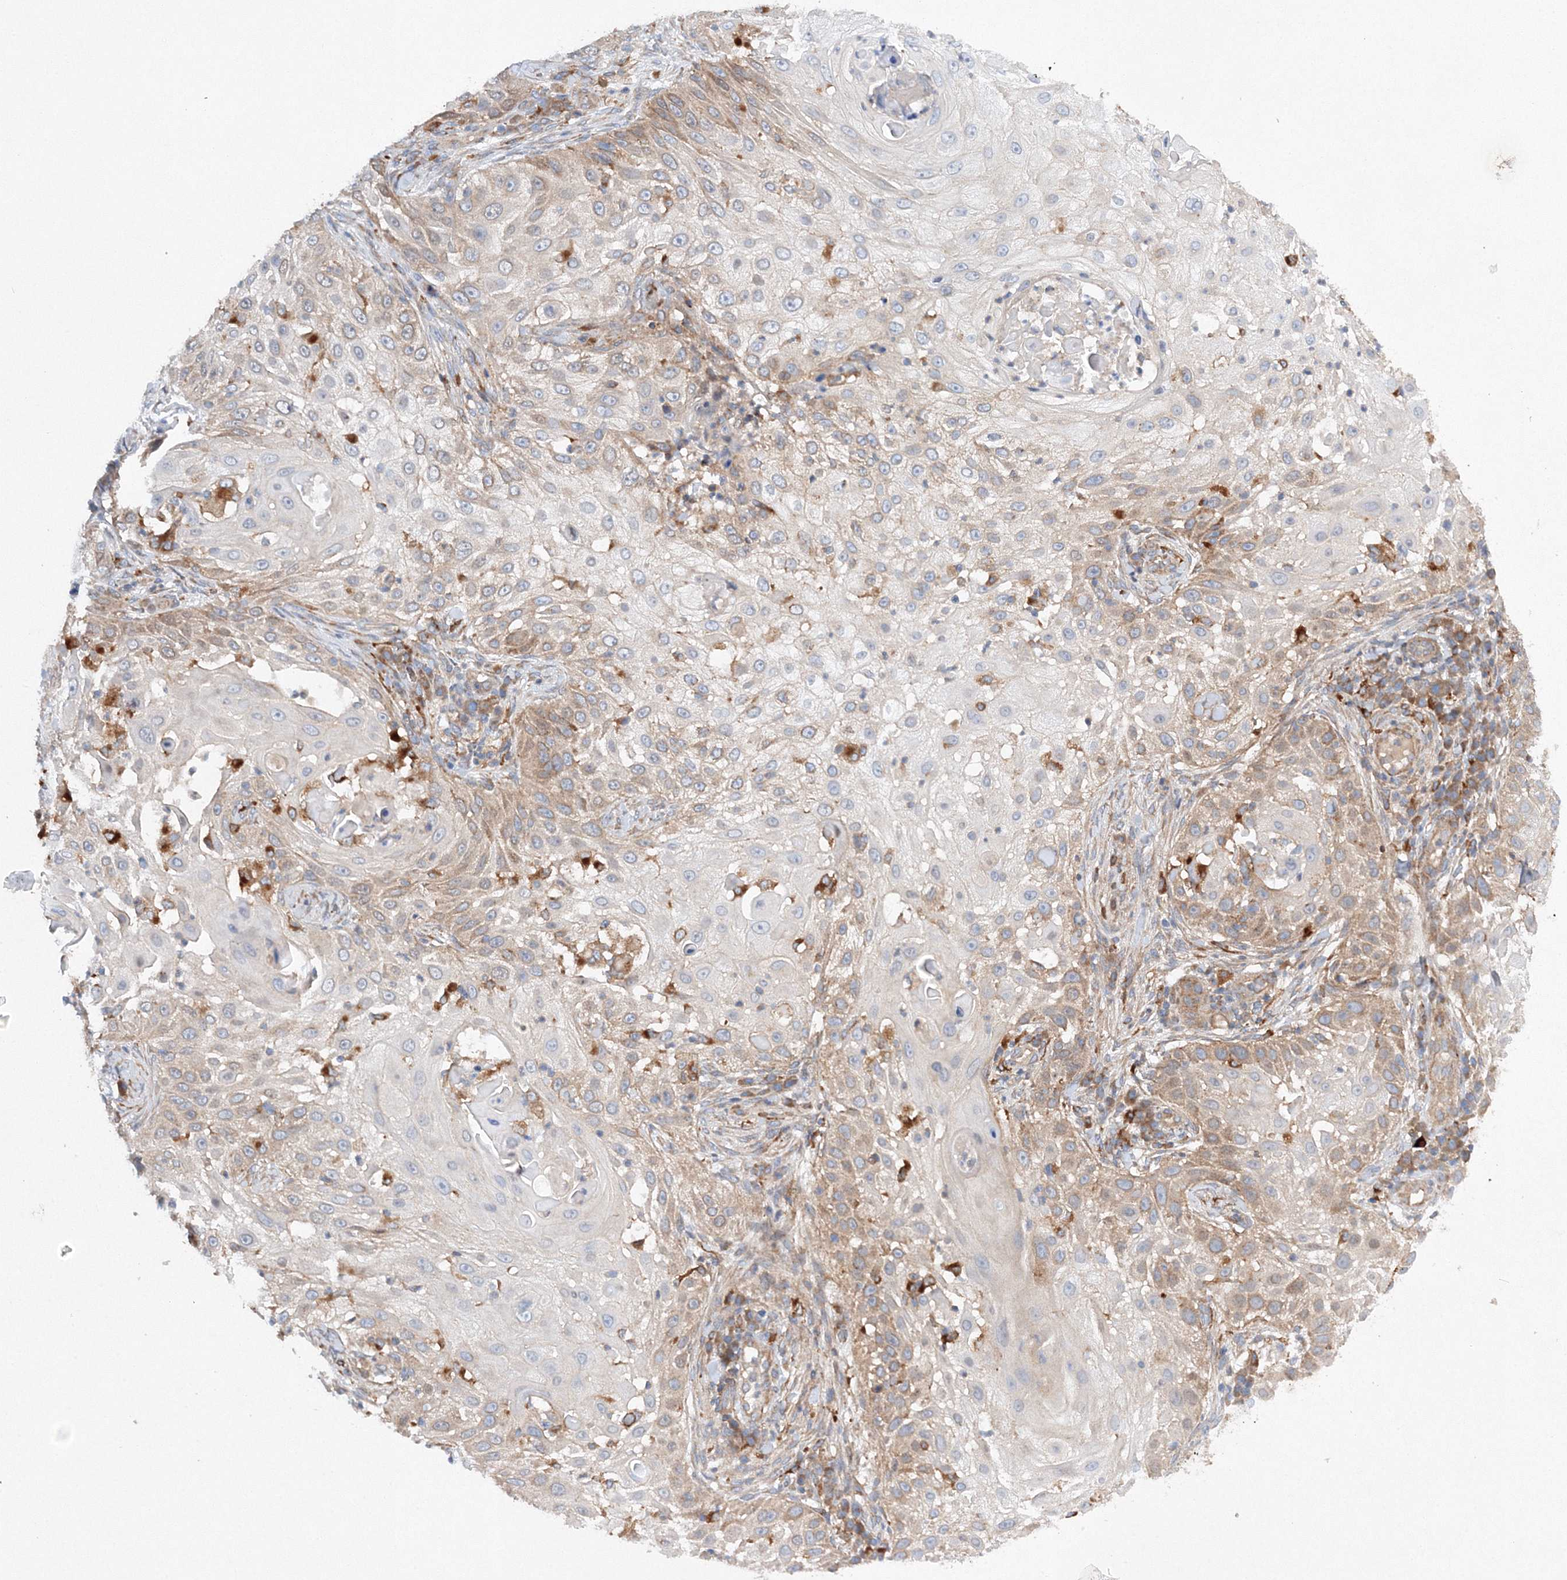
{"staining": {"intensity": "weak", "quantity": "25%-75%", "location": "cytoplasmic/membranous"}, "tissue": "skin cancer", "cell_type": "Tumor cells", "image_type": "cancer", "snomed": [{"axis": "morphology", "description": "Squamous cell carcinoma, NOS"}, {"axis": "topography", "description": "Skin"}], "caption": "Immunohistochemical staining of human skin cancer reveals weak cytoplasmic/membranous protein positivity in about 25%-75% of tumor cells.", "gene": "SLC36A1", "patient": {"sex": "female", "age": 44}}